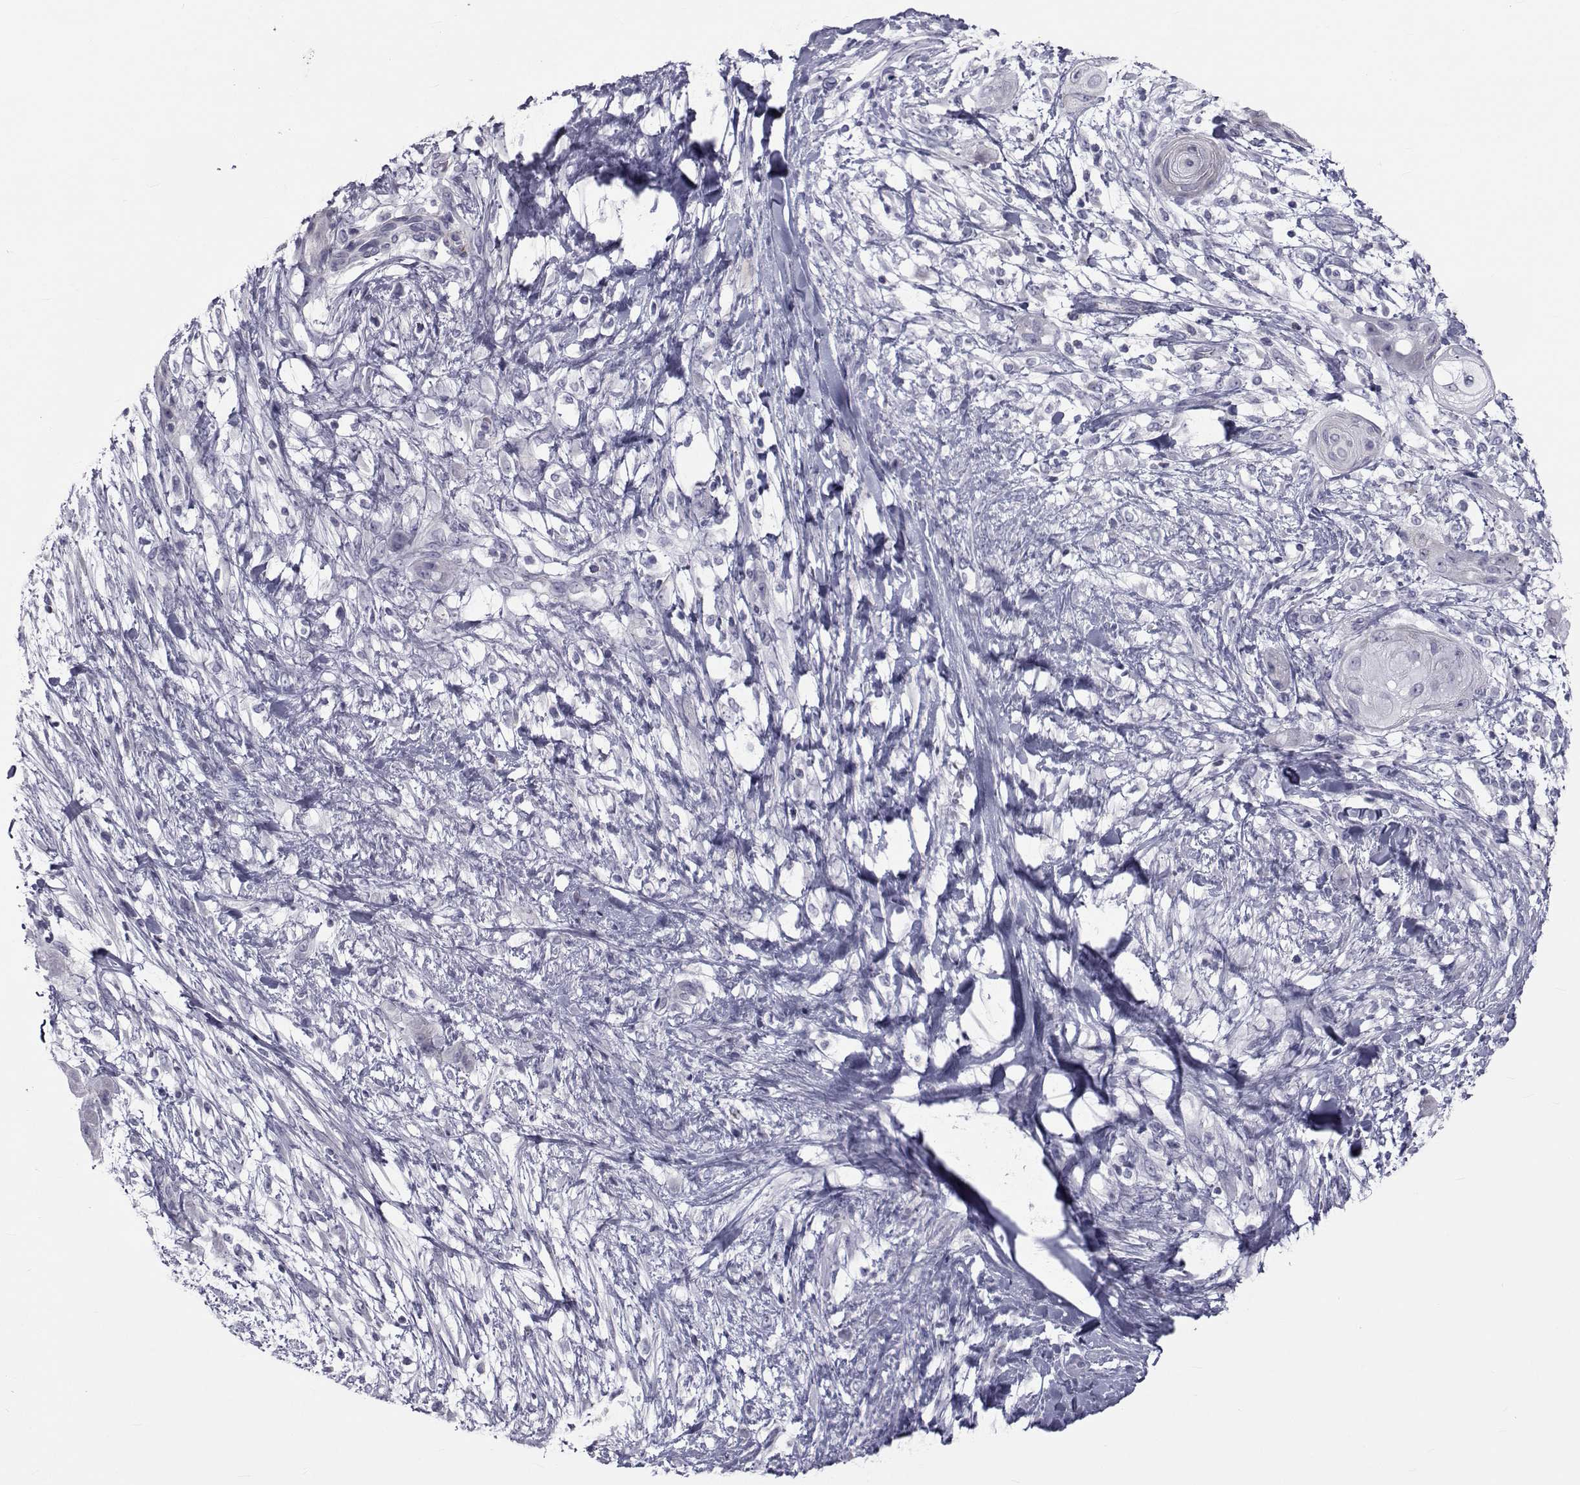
{"staining": {"intensity": "weak", "quantity": "<25%", "location": "cytoplasmic/membranous"}, "tissue": "skin cancer", "cell_type": "Tumor cells", "image_type": "cancer", "snomed": [{"axis": "morphology", "description": "Squamous cell carcinoma, NOS"}, {"axis": "topography", "description": "Skin"}], "caption": "Immunohistochemical staining of human skin squamous cell carcinoma demonstrates no significant positivity in tumor cells. The staining is performed using DAB brown chromogen with nuclei counter-stained in using hematoxylin.", "gene": "FDXR", "patient": {"sex": "male", "age": 62}}